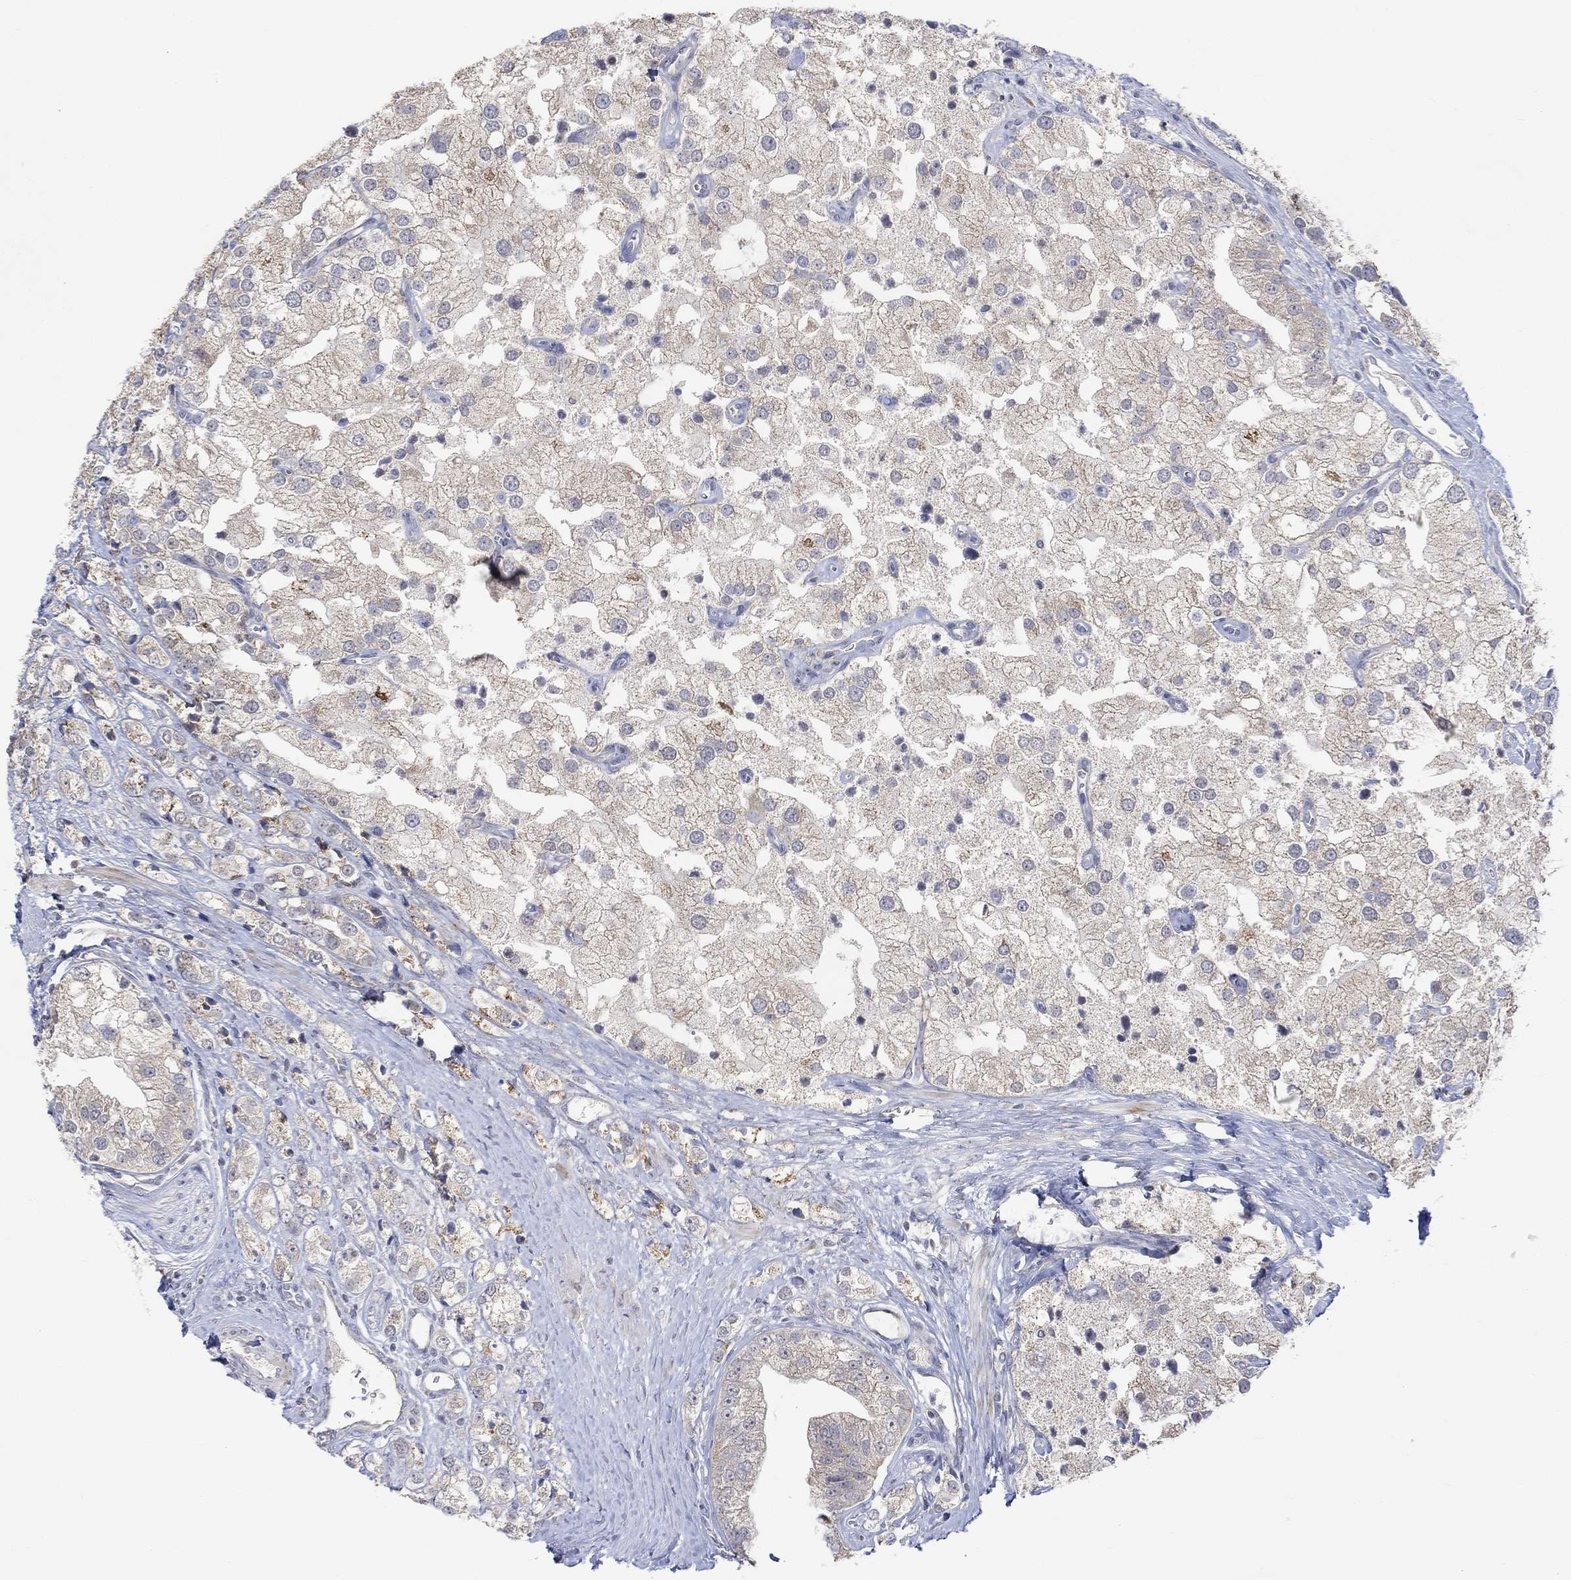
{"staining": {"intensity": "weak", "quantity": "<25%", "location": "cytoplasmic/membranous"}, "tissue": "prostate cancer", "cell_type": "Tumor cells", "image_type": "cancer", "snomed": [{"axis": "morphology", "description": "Adenocarcinoma, NOS"}, {"axis": "topography", "description": "Prostate and seminal vesicle, NOS"}, {"axis": "topography", "description": "Prostate"}], "caption": "High magnification brightfield microscopy of prostate cancer stained with DAB (brown) and counterstained with hematoxylin (blue): tumor cells show no significant expression.", "gene": "SLC48A1", "patient": {"sex": "male", "age": 79}}